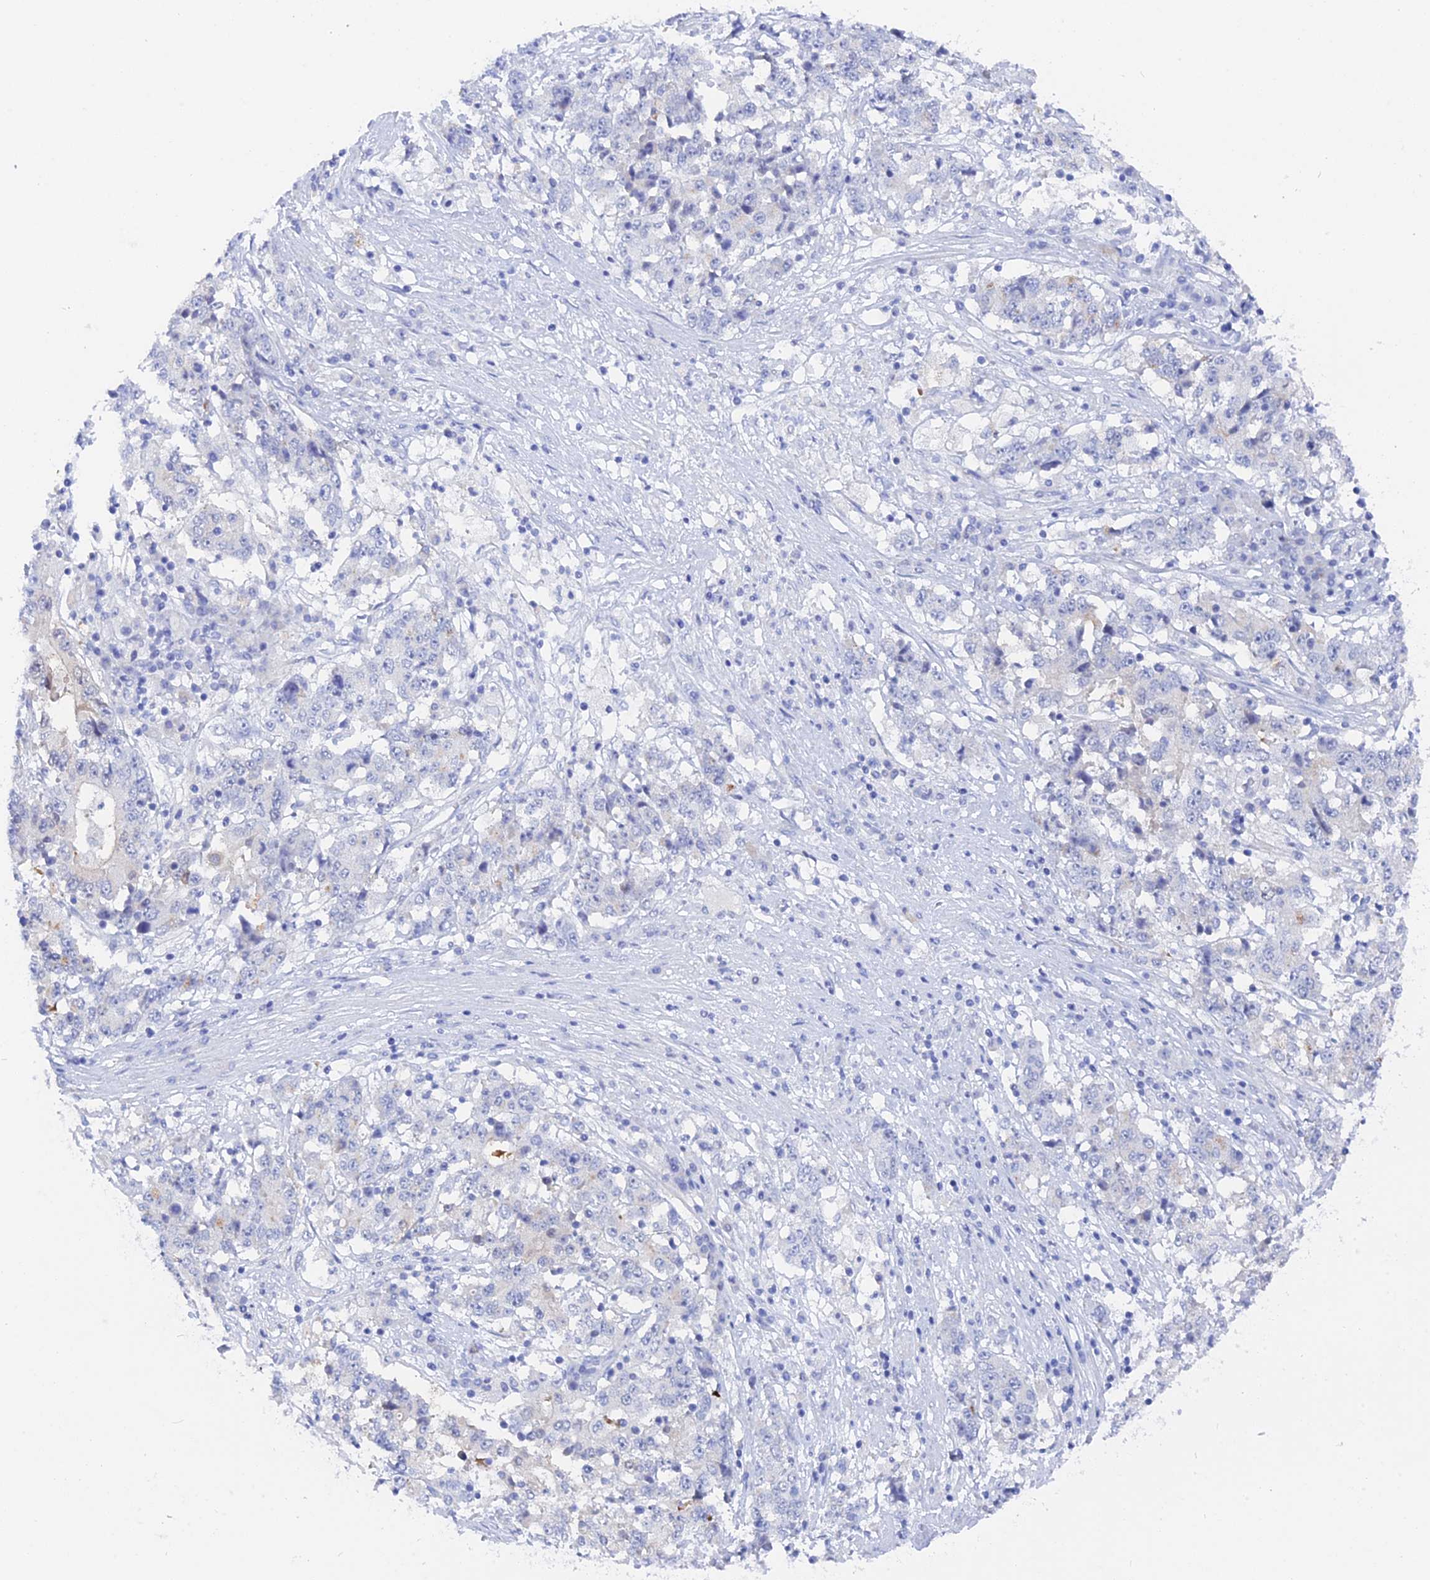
{"staining": {"intensity": "negative", "quantity": "none", "location": "none"}, "tissue": "stomach cancer", "cell_type": "Tumor cells", "image_type": "cancer", "snomed": [{"axis": "morphology", "description": "Adenocarcinoma, NOS"}, {"axis": "topography", "description": "Stomach"}], "caption": "High magnification brightfield microscopy of stomach cancer stained with DAB (3,3'-diaminobenzidine) (brown) and counterstained with hematoxylin (blue): tumor cells show no significant positivity.", "gene": "DACT3", "patient": {"sex": "male", "age": 59}}